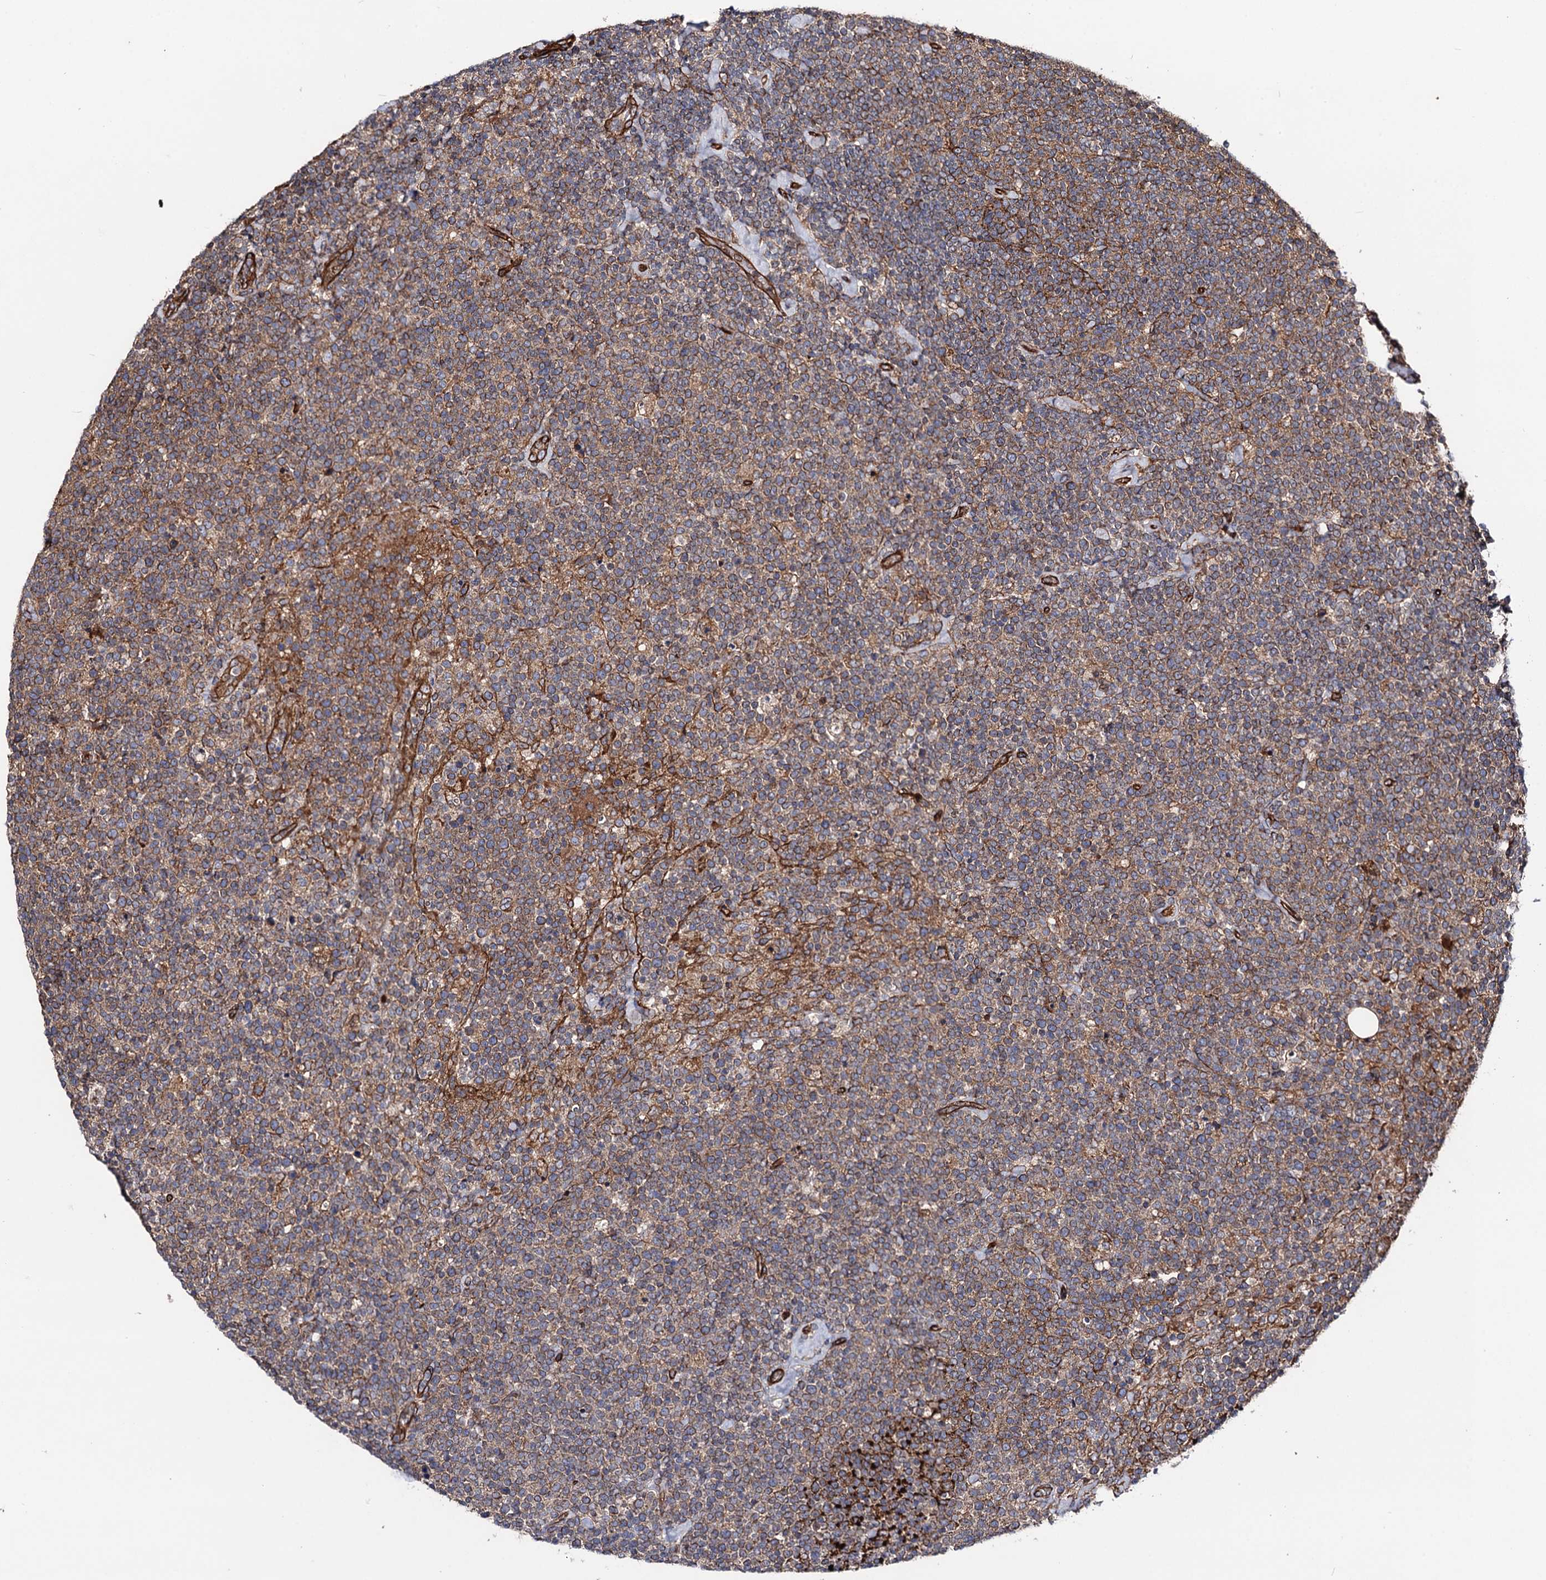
{"staining": {"intensity": "moderate", "quantity": ">75%", "location": "cytoplasmic/membranous"}, "tissue": "lymphoma", "cell_type": "Tumor cells", "image_type": "cancer", "snomed": [{"axis": "morphology", "description": "Malignant lymphoma, non-Hodgkin's type, High grade"}, {"axis": "topography", "description": "Lymph node"}], "caption": "About >75% of tumor cells in human lymphoma show moderate cytoplasmic/membranous protein expression as visualized by brown immunohistochemical staining.", "gene": "CIP2A", "patient": {"sex": "male", "age": 61}}